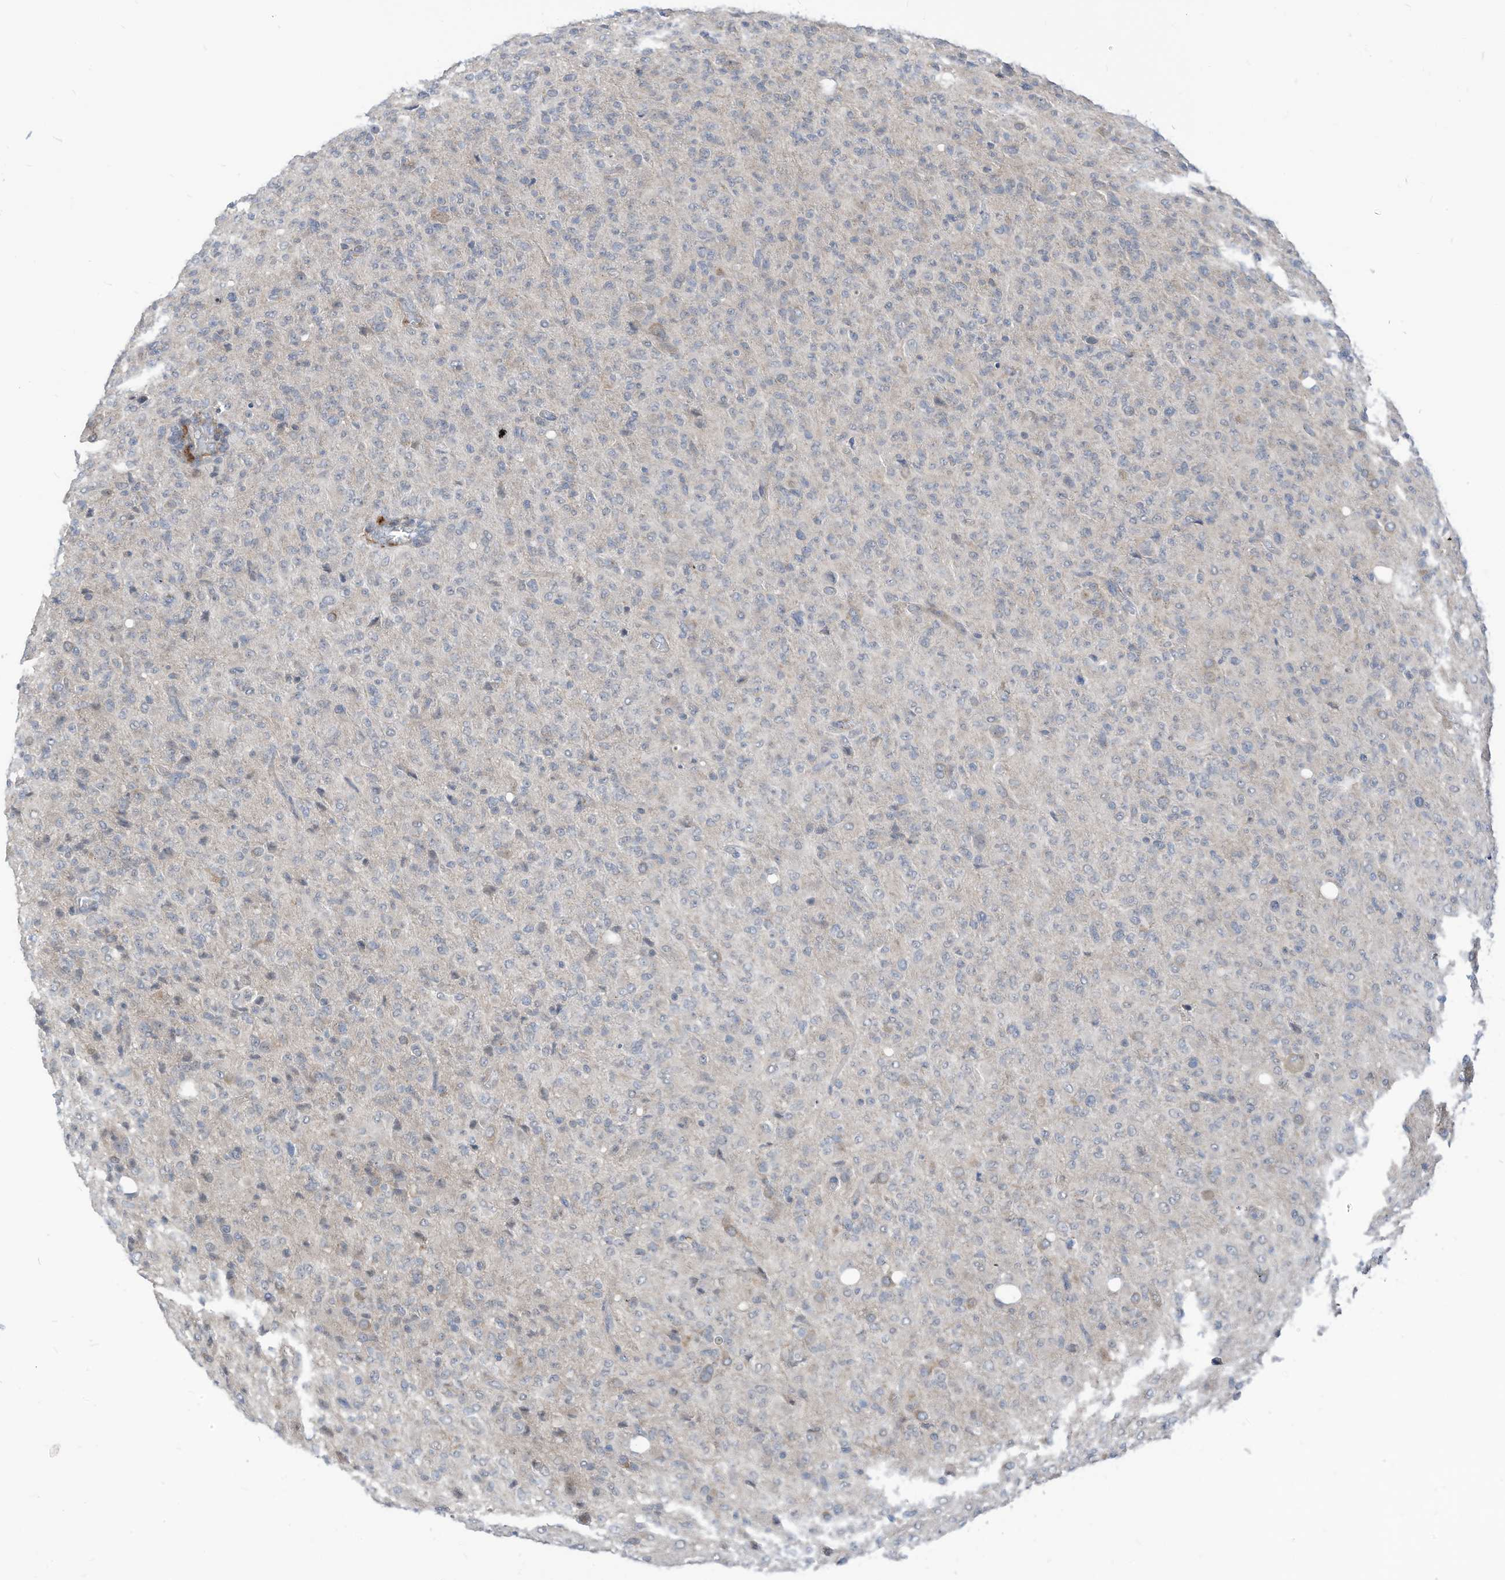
{"staining": {"intensity": "negative", "quantity": "none", "location": "none"}, "tissue": "glioma", "cell_type": "Tumor cells", "image_type": "cancer", "snomed": [{"axis": "morphology", "description": "Glioma, malignant, High grade"}, {"axis": "topography", "description": "Brain"}], "caption": "Immunohistochemistry histopathology image of neoplastic tissue: human glioma stained with DAB exhibits no significant protein positivity in tumor cells.", "gene": "GPATCH3", "patient": {"sex": "female", "age": 57}}